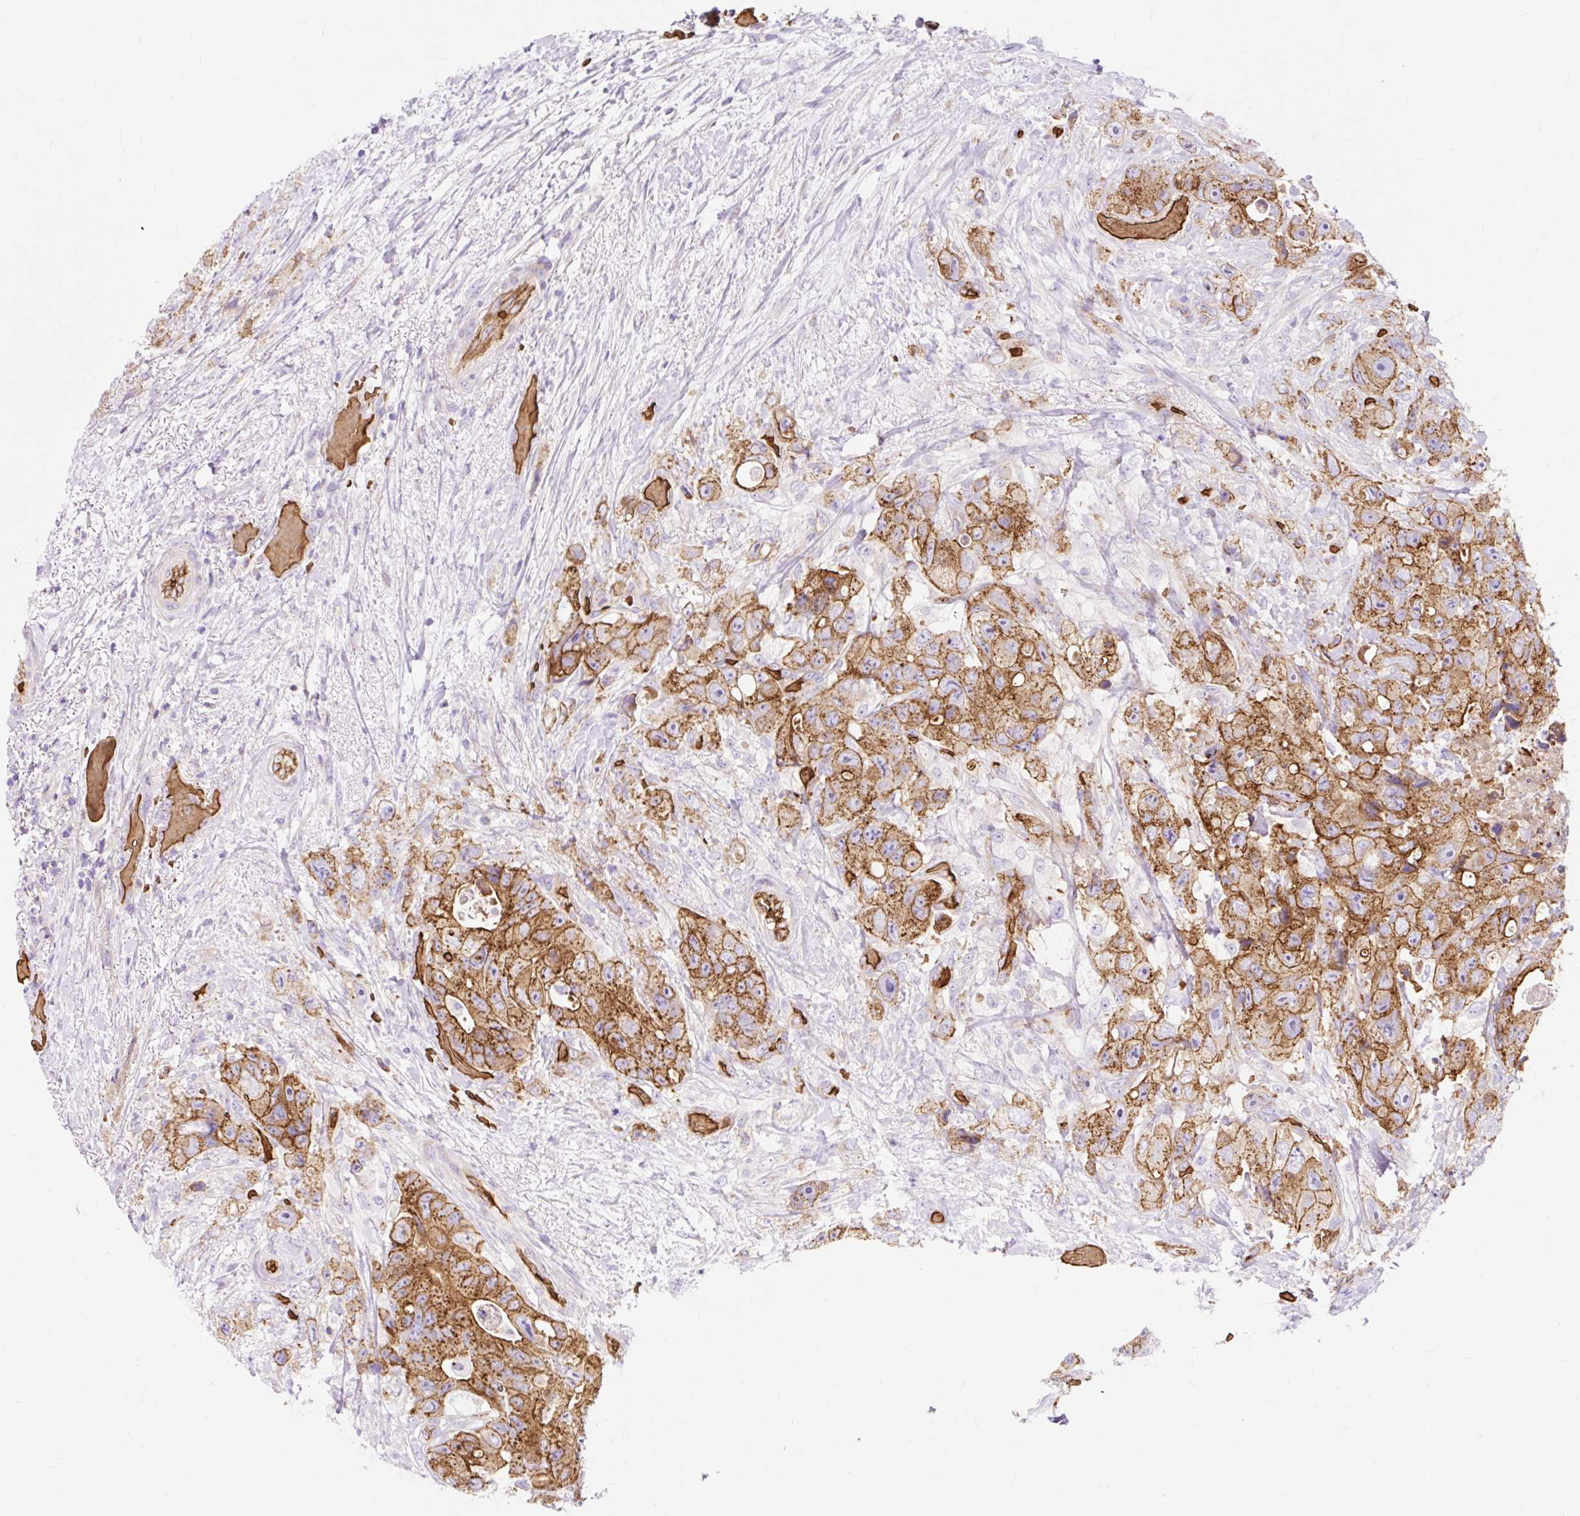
{"staining": {"intensity": "moderate", "quantity": ">75%", "location": "cytoplasmic/membranous"}, "tissue": "colorectal cancer", "cell_type": "Tumor cells", "image_type": "cancer", "snomed": [{"axis": "morphology", "description": "Adenocarcinoma, NOS"}, {"axis": "topography", "description": "Colon"}], "caption": "Immunohistochemistry (IHC) (DAB) staining of human adenocarcinoma (colorectal) exhibits moderate cytoplasmic/membranous protein staining in about >75% of tumor cells.", "gene": "HIP1R", "patient": {"sex": "female", "age": 46}}